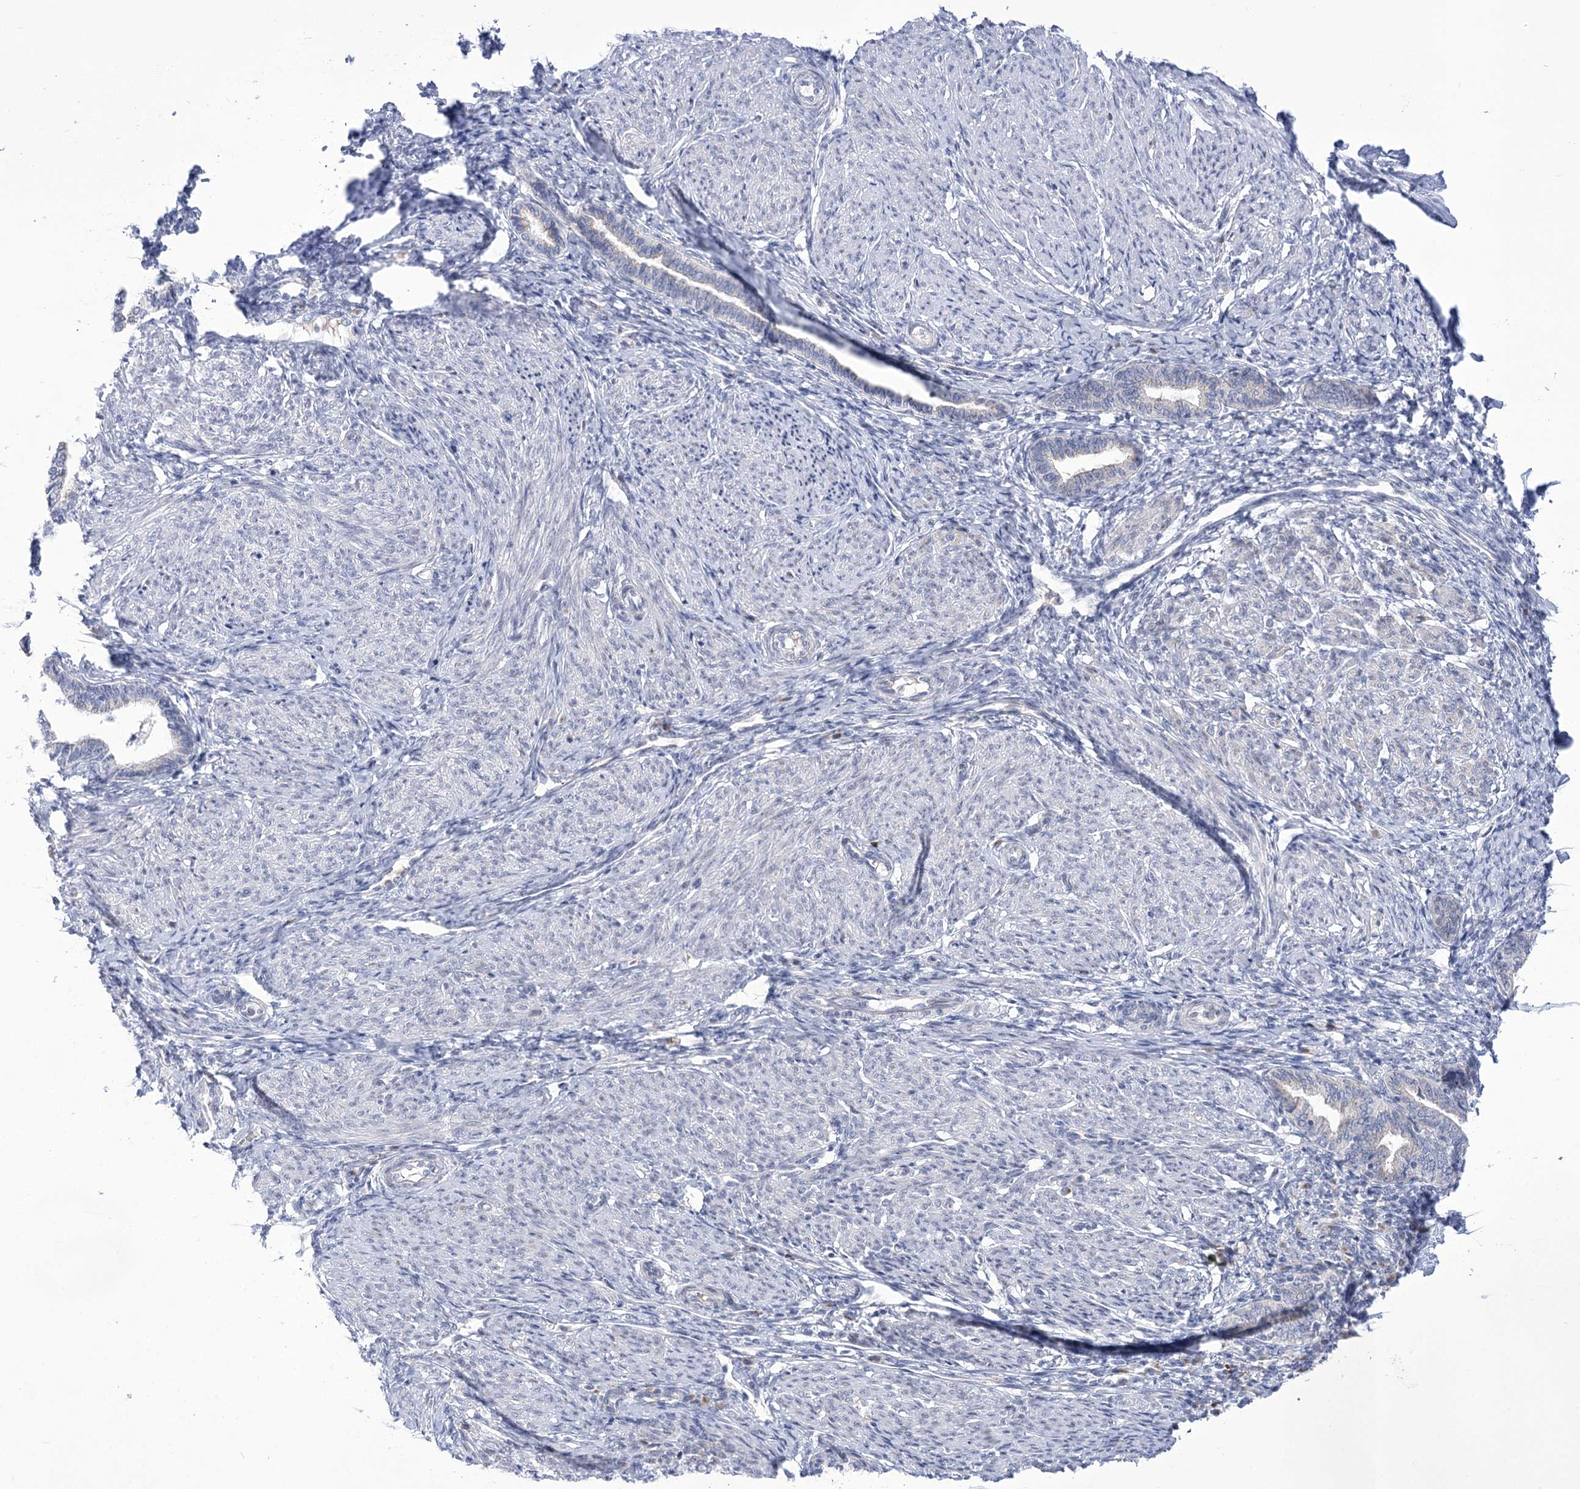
{"staining": {"intensity": "negative", "quantity": "none", "location": "none"}, "tissue": "endometrium", "cell_type": "Cells in endometrial stroma", "image_type": "normal", "snomed": [{"axis": "morphology", "description": "Normal tissue, NOS"}, {"axis": "topography", "description": "Endometrium"}], "caption": "Cells in endometrial stroma are negative for brown protein staining in normal endometrium. Brightfield microscopy of immunohistochemistry stained with DAB (brown) and hematoxylin (blue), captured at high magnification.", "gene": "BEND7", "patient": {"sex": "female", "age": 72}}